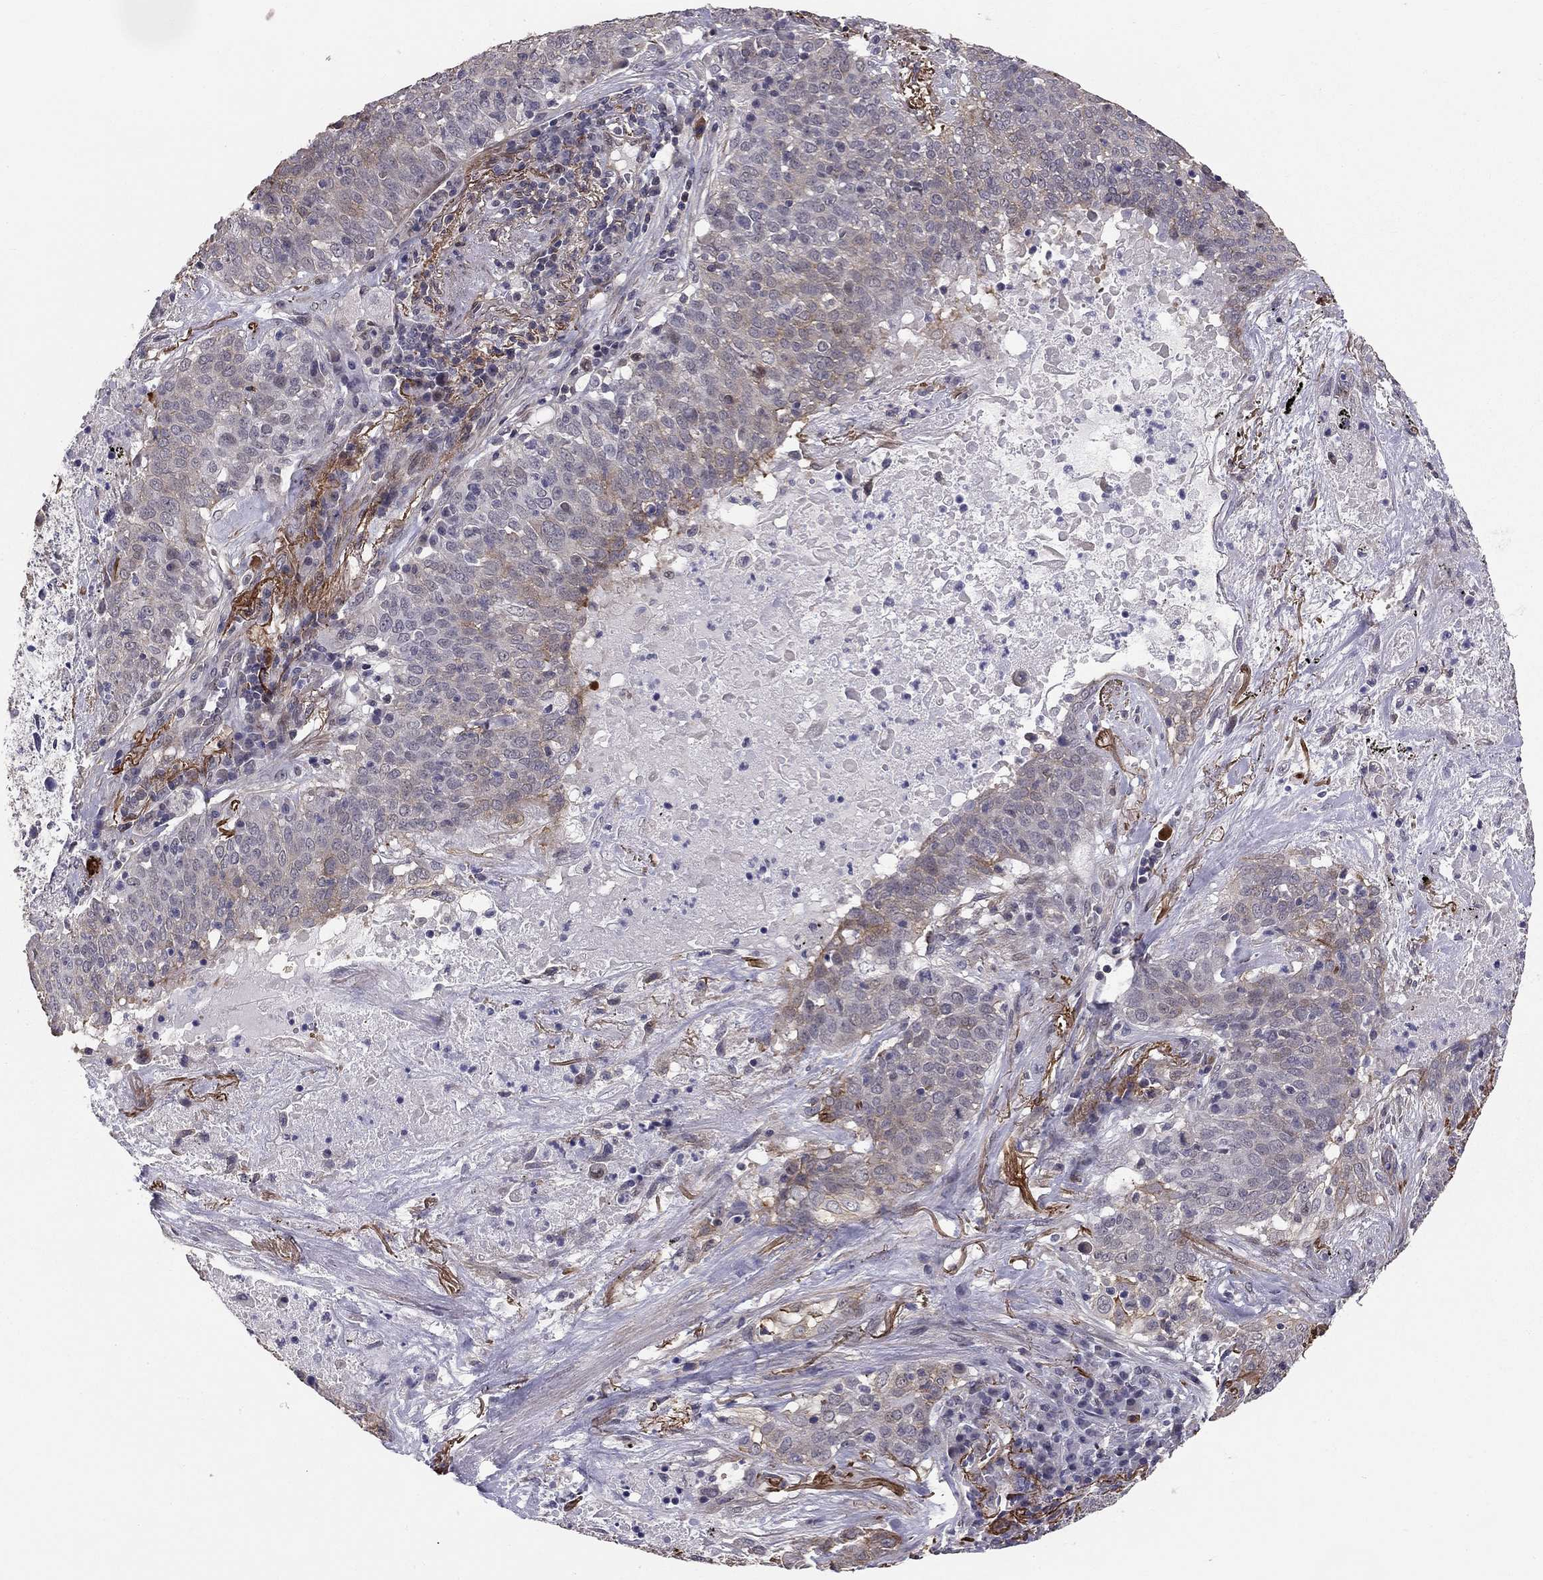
{"staining": {"intensity": "weak", "quantity": "<25%", "location": "cytoplasmic/membranous"}, "tissue": "lung cancer", "cell_type": "Tumor cells", "image_type": "cancer", "snomed": [{"axis": "morphology", "description": "Squamous cell carcinoma, NOS"}, {"axis": "topography", "description": "Lung"}], "caption": "Squamous cell carcinoma (lung) stained for a protein using immunohistochemistry displays no positivity tumor cells.", "gene": "GJB4", "patient": {"sex": "male", "age": 82}}